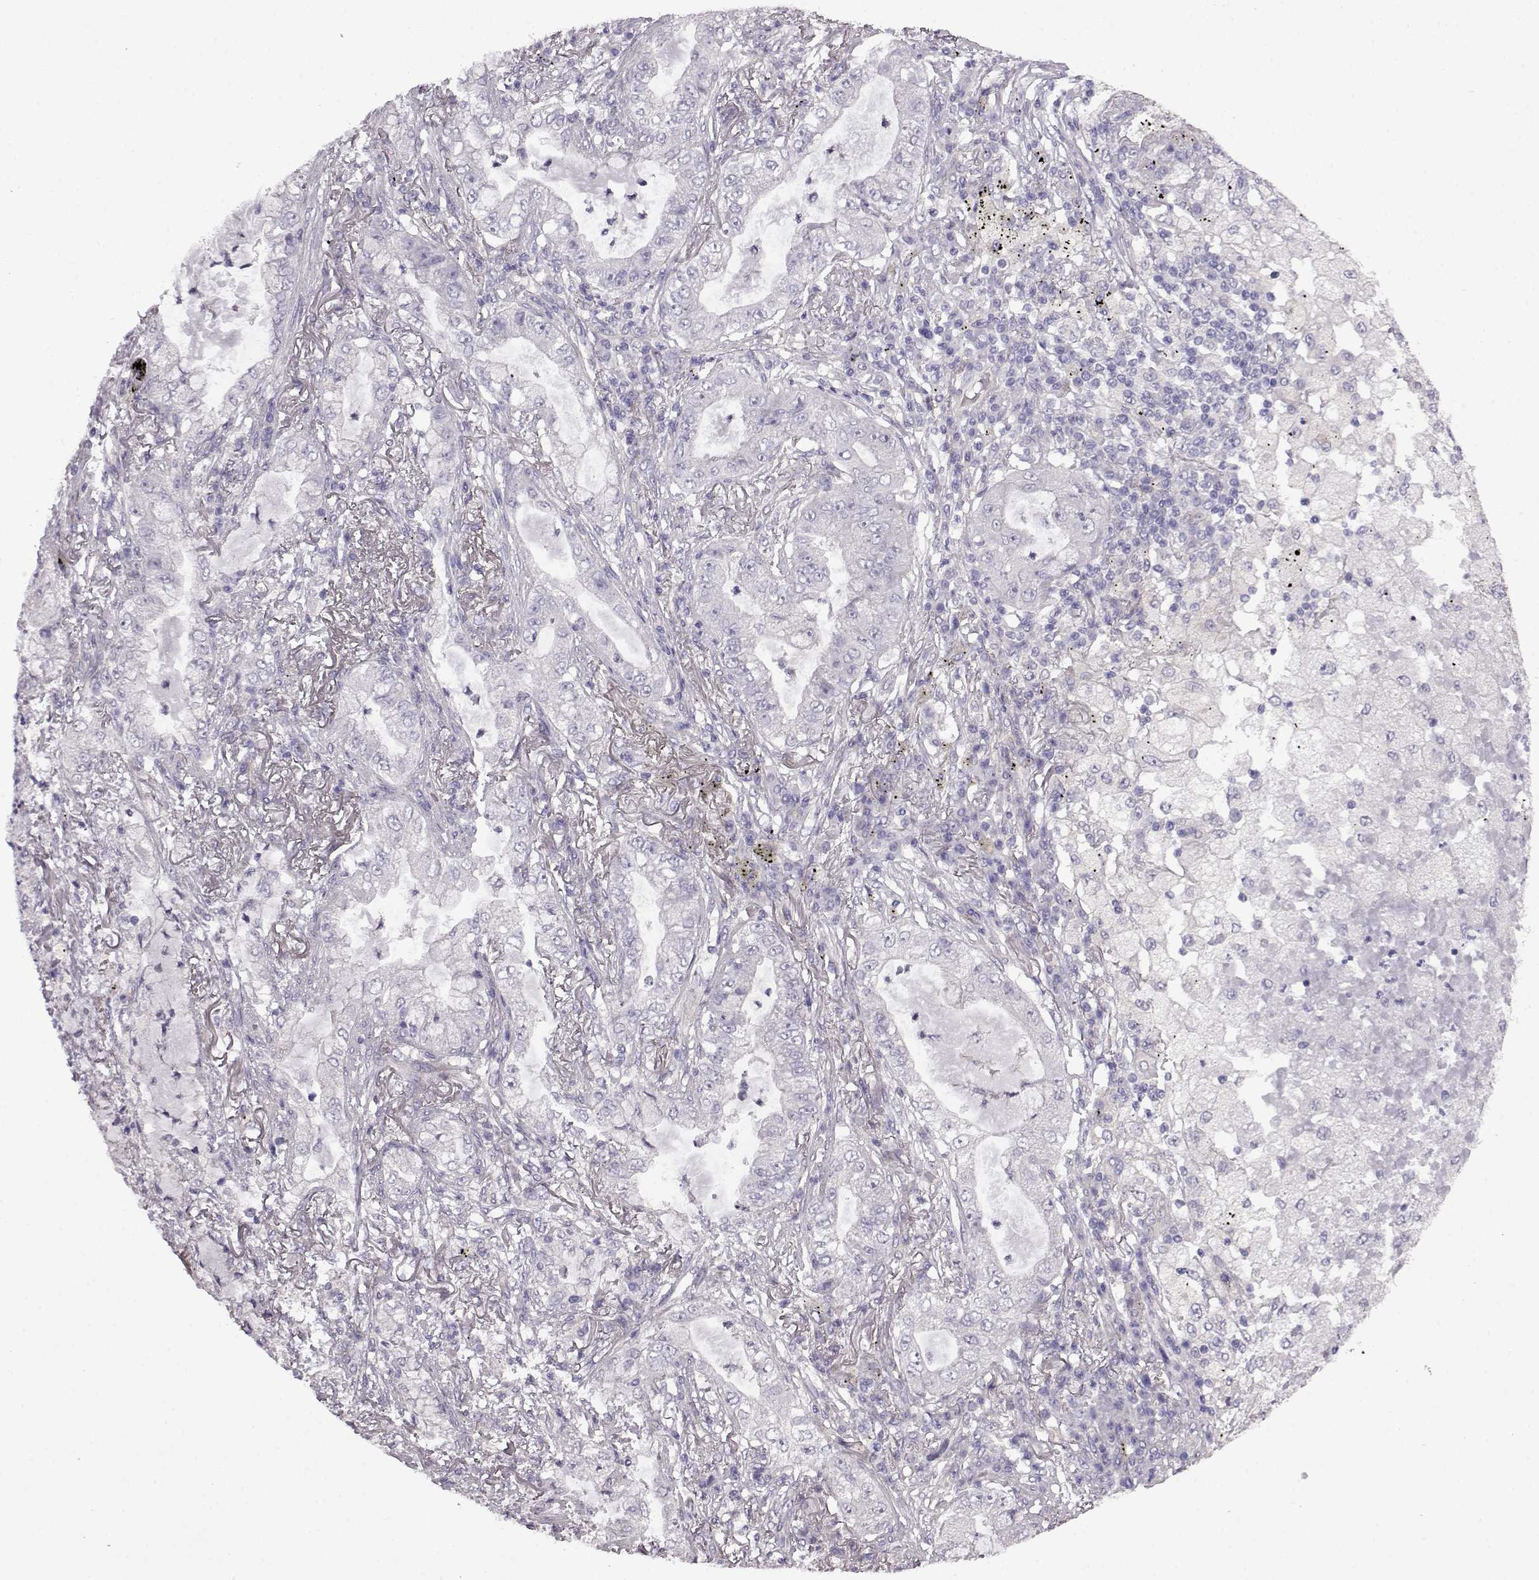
{"staining": {"intensity": "negative", "quantity": "none", "location": "none"}, "tissue": "lung cancer", "cell_type": "Tumor cells", "image_type": "cancer", "snomed": [{"axis": "morphology", "description": "Adenocarcinoma, NOS"}, {"axis": "topography", "description": "Lung"}], "caption": "Lung cancer was stained to show a protein in brown. There is no significant expression in tumor cells. The staining was performed using DAB (3,3'-diaminobenzidine) to visualize the protein expression in brown, while the nuclei were stained in blue with hematoxylin (Magnification: 20x).", "gene": "EDDM3B", "patient": {"sex": "female", "age": 73}}